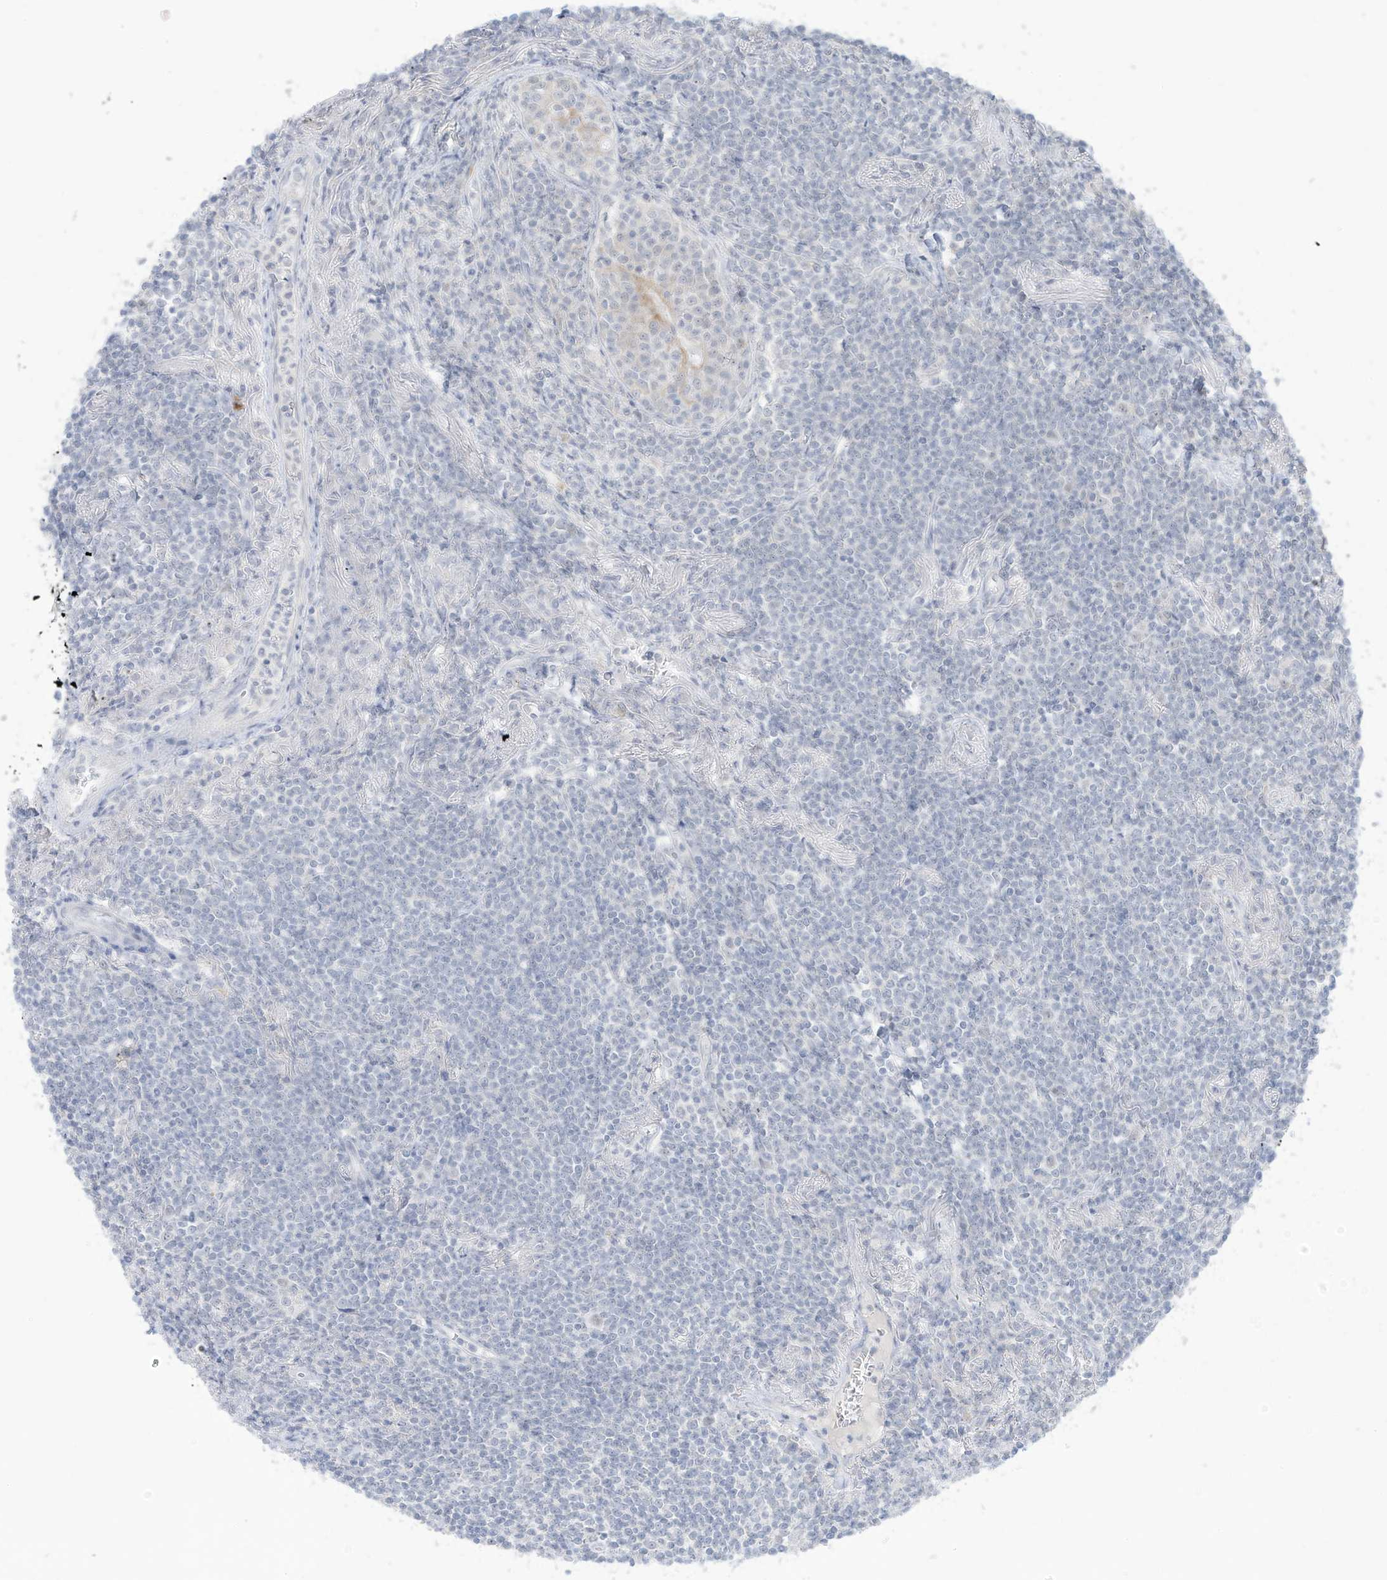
{"staining": {"intensity": "negative", "quantity": "none", "location": "none"}, "tissue": "lymphoma", "cell_type": "Tumor cells", "image_type": "cancer", "snomed": [{"axis": "morphology", "description": "Malignant lymphoma, non-Hodgkin's type, Low grade"}, {"axis": "topography", "description": "Lung"}], "caption": "This is an IHC micrograph of lymphoma. There is no staining in tumor cells.", "gene": "OGT", "patient": {"sex": "female", "age": 71}}